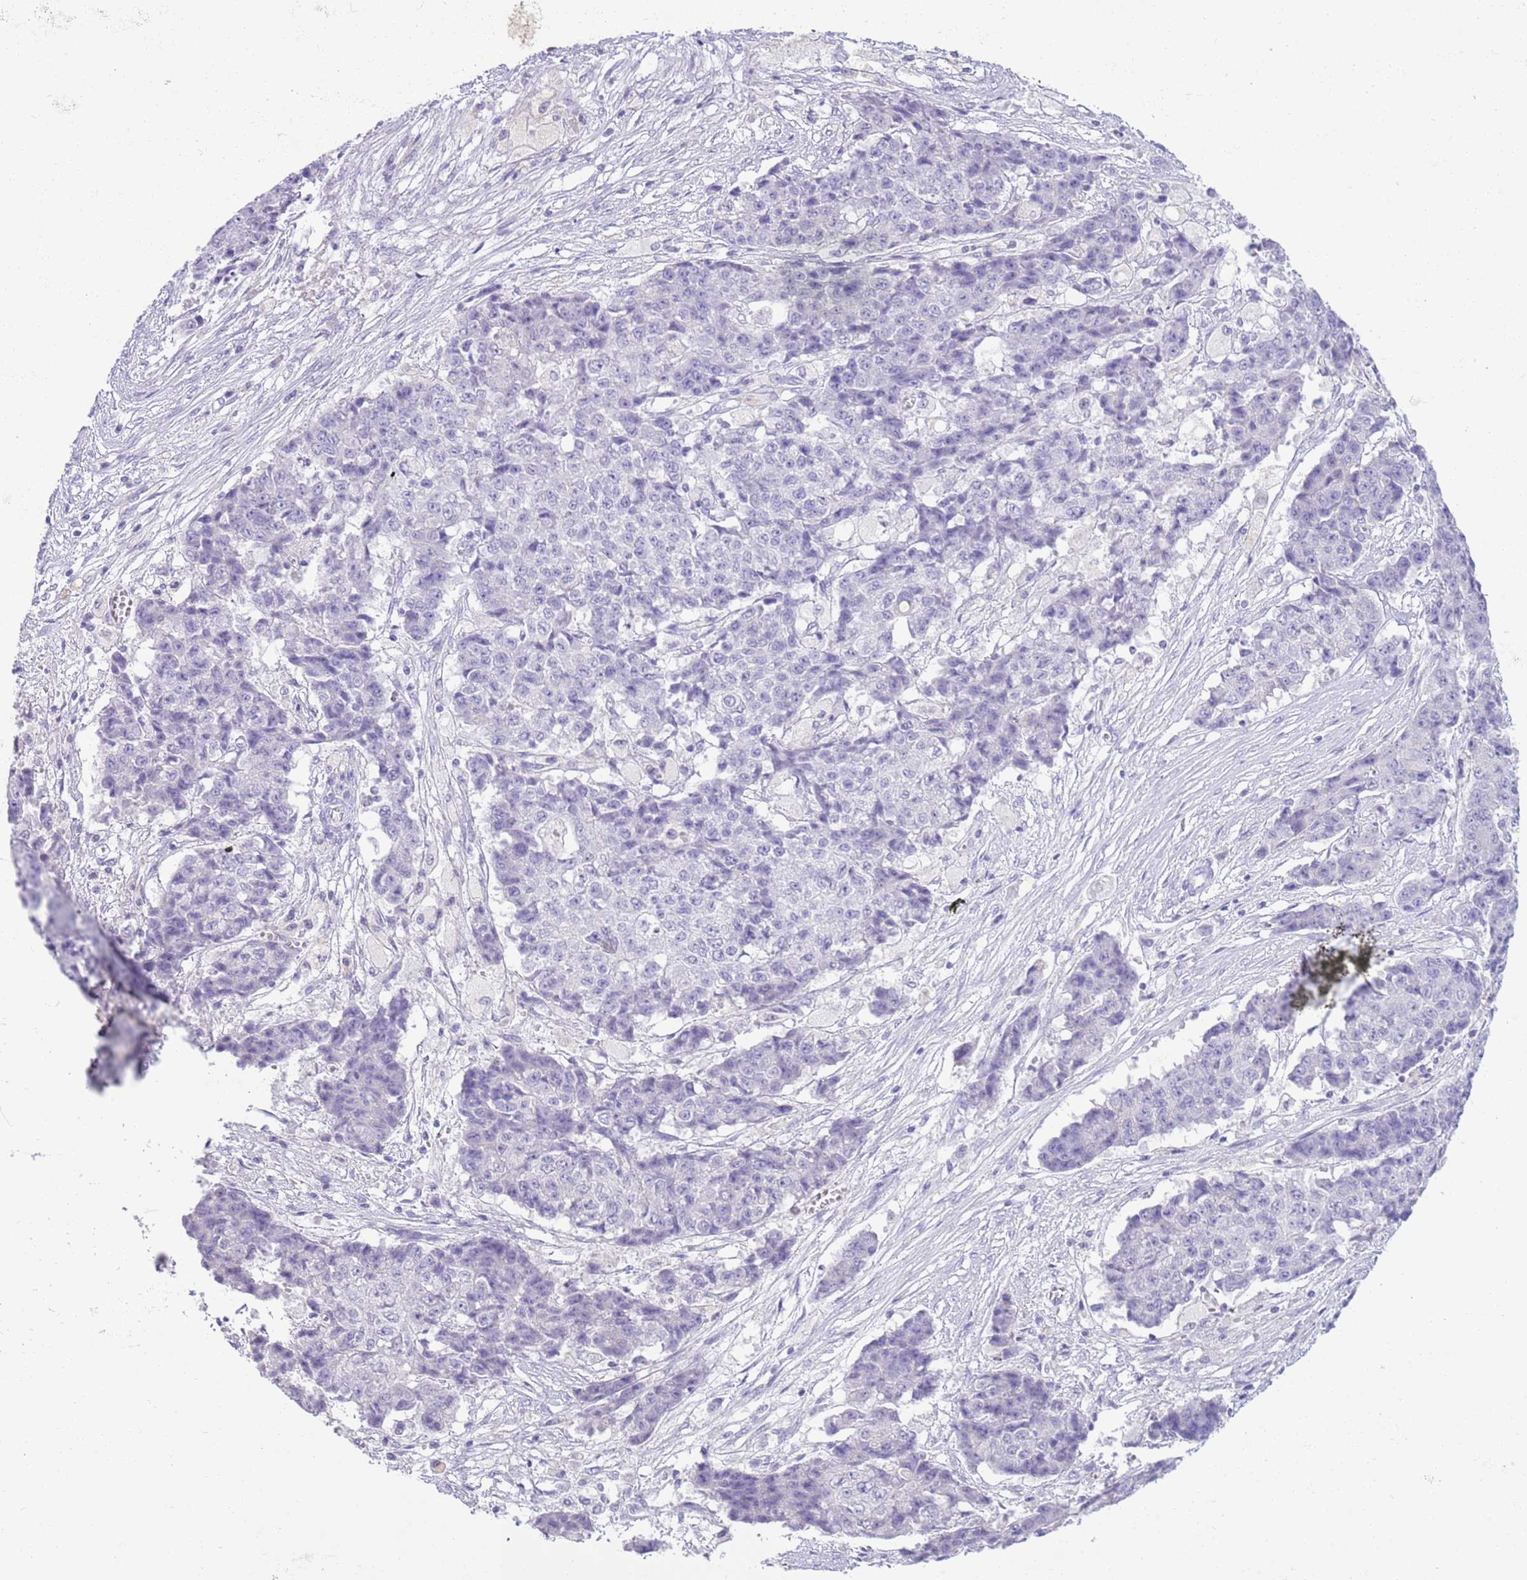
{"staining": {"intensity": "negative", "quantity": "none", "location": "none"}, "tissue": "ovarian cancer", "cell_type": "Tumor cells", "image_type": "cancer", "snomed": [{"axis": "morphology", "description": "Carcinoma, endometroid"}, {"axis": "topography", "description": "Ovary"}], "caption": "This is a image of immunohistochemistry (IHC) staining of ovarian cancer (endometroid carcinoma), which shows no positivity in tumor cells. (DAB immunohistochemistry (IHC) visualized using brightfield microscopy, high magnification).", "gene": "TOX2", "patient": {"sex": "female", "age": 42}}